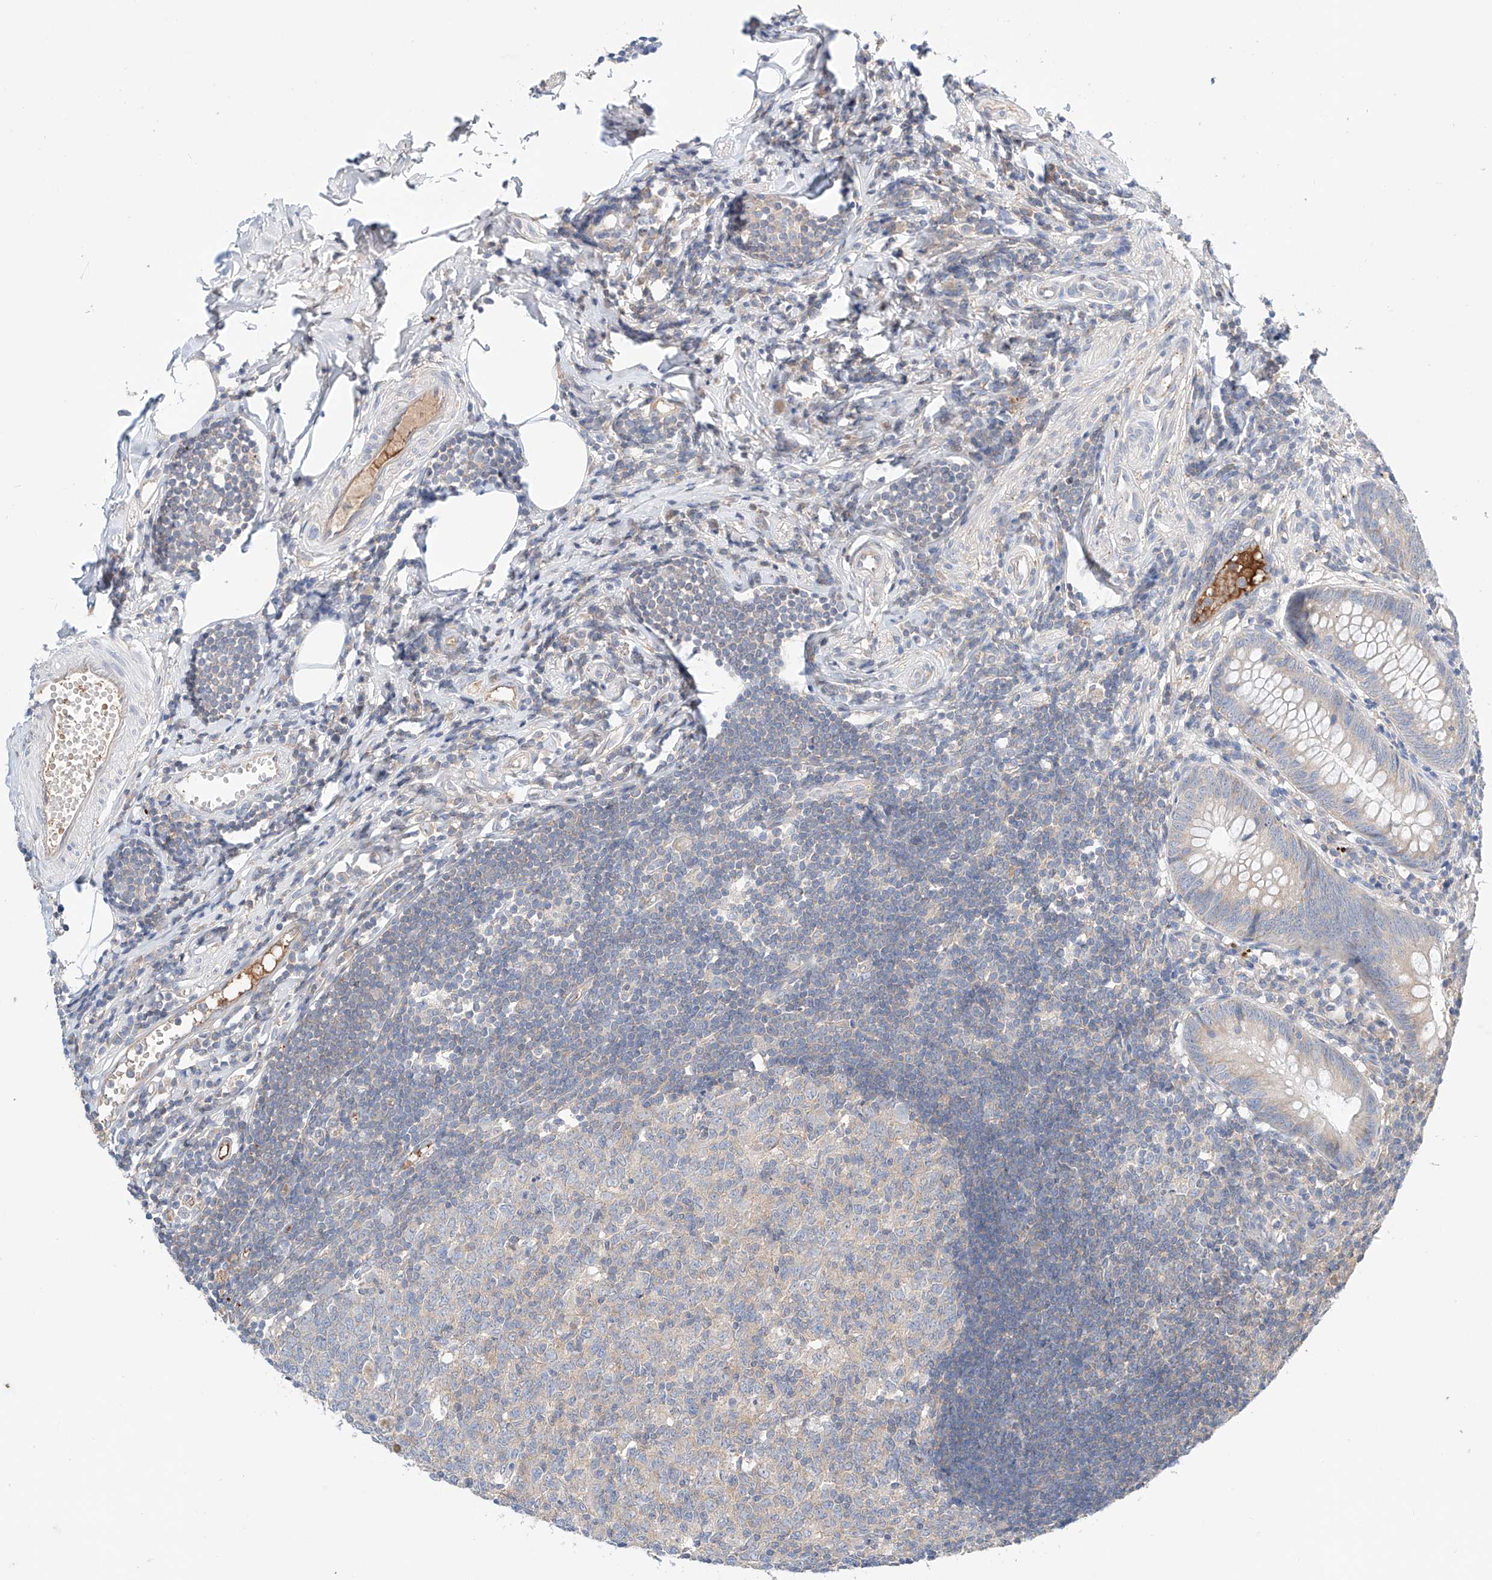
{"staining": {"intensity": "weak", "quantity": "25%-75%", "location": "cytoplasmic/membranous"}, "tissue": "appendix", "cell_type": "Glandular cells", "image_type": "normal", "snomed": [{"axis": "morphology", "description": "Normal tissue, NOS"}, {"axis": "topography", "description": "Appendix"}], "caption": "Weak cytoplasmic/membranous protein expression is appreciated in approximately 25%-75% of glandular cells in appendix.", "gene": "PGGT1B", "patient": {"sex": "female", "age": 54}}